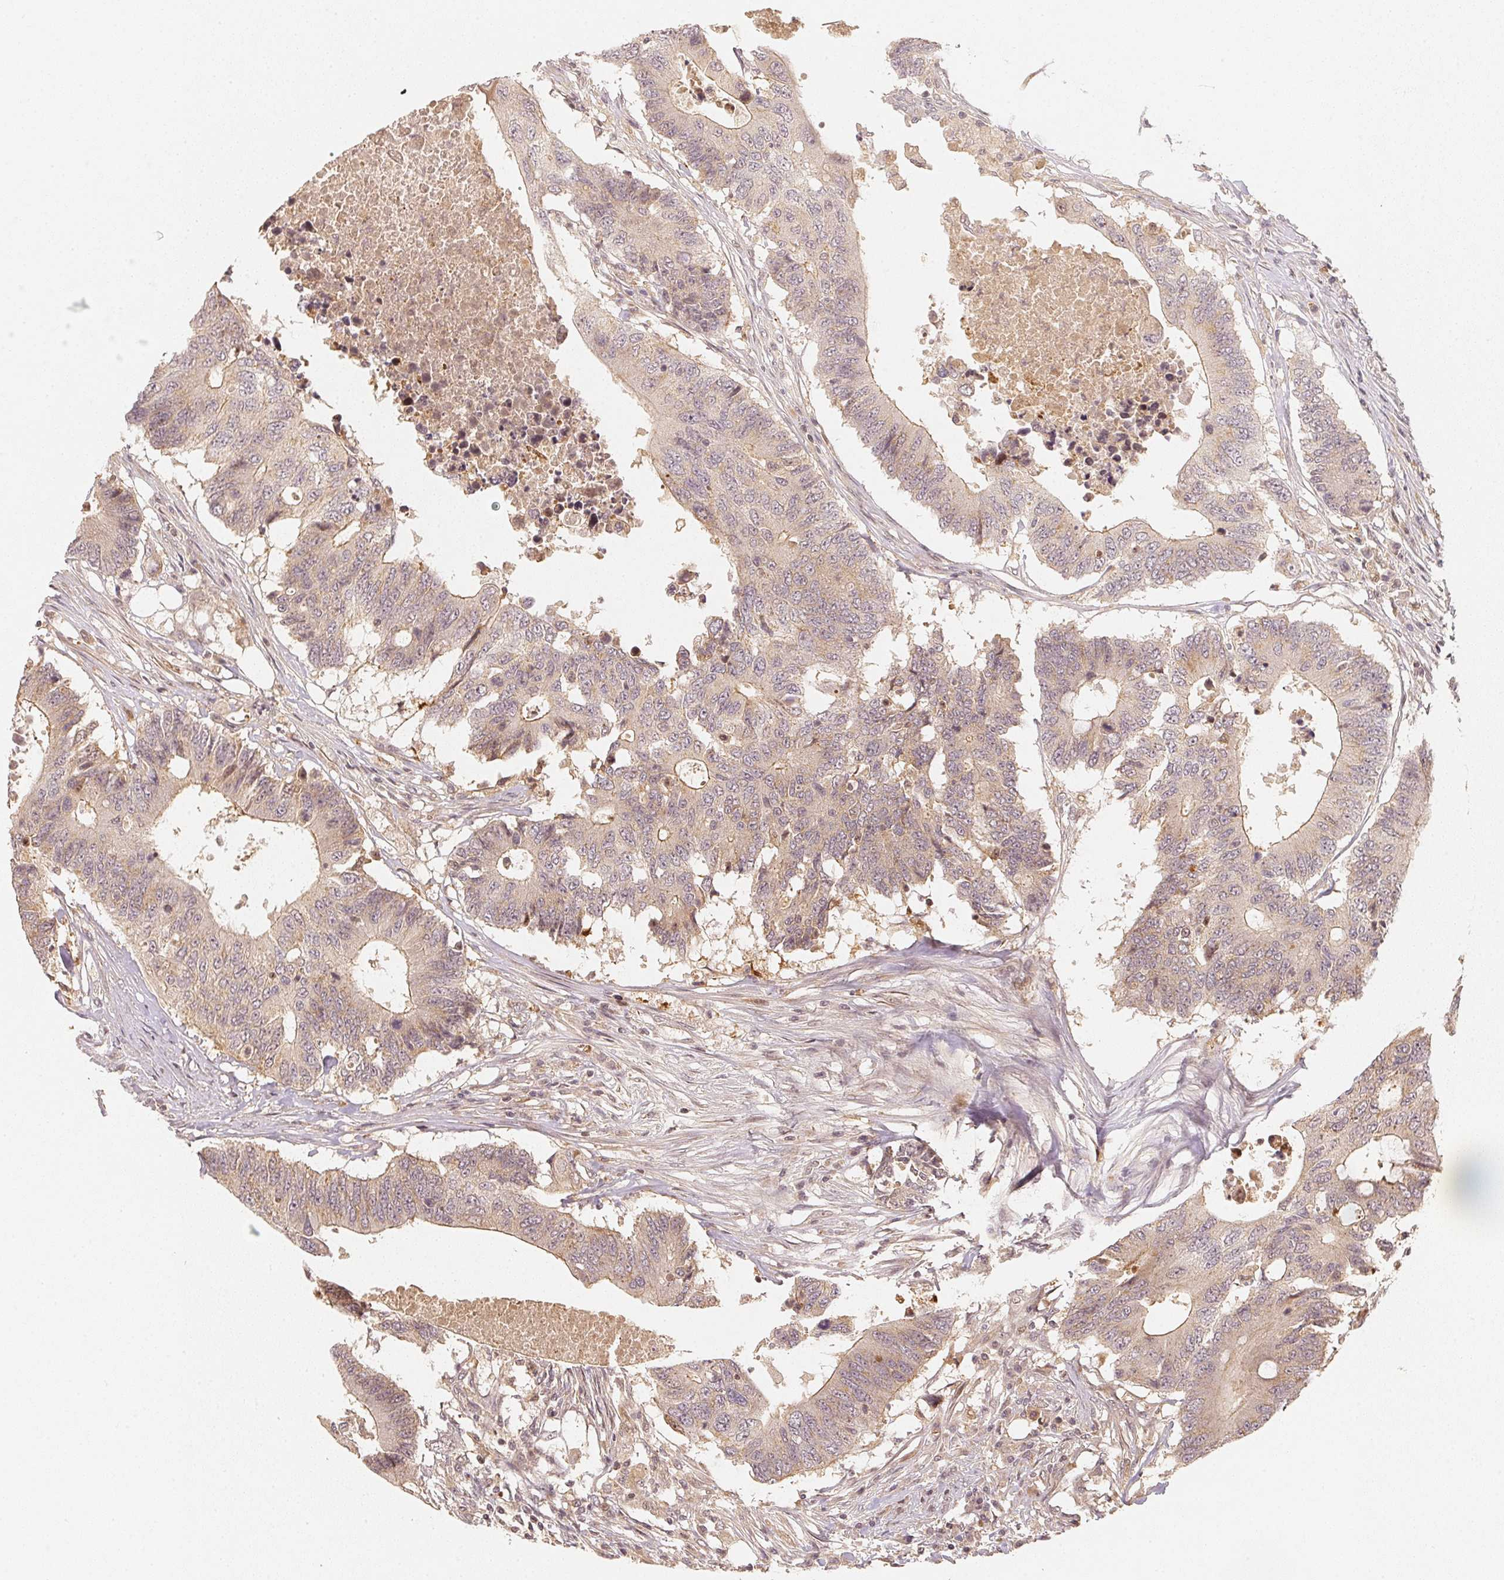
{"staining": {"intensity": "negative", "quantity": "none", "location": "none"}, "tissue": "colorectal cancer", "cell_type": "Tumor cells", "image_type": "cancer", "snomed": [{"axis": "morphology", "description": "Adenocarcinoma, NOS"}, {"axis": "topography", "description": "Colon"}], "caption": "The IHC image has no significant positivity in tumor cells of colorectal adenocarcinoma tissue. (DAB (3,3'-diaminobenzidine) IHC, high magnification).", "gene": "SERPINE1", "patient": {"sex": "male", "age": 71}}